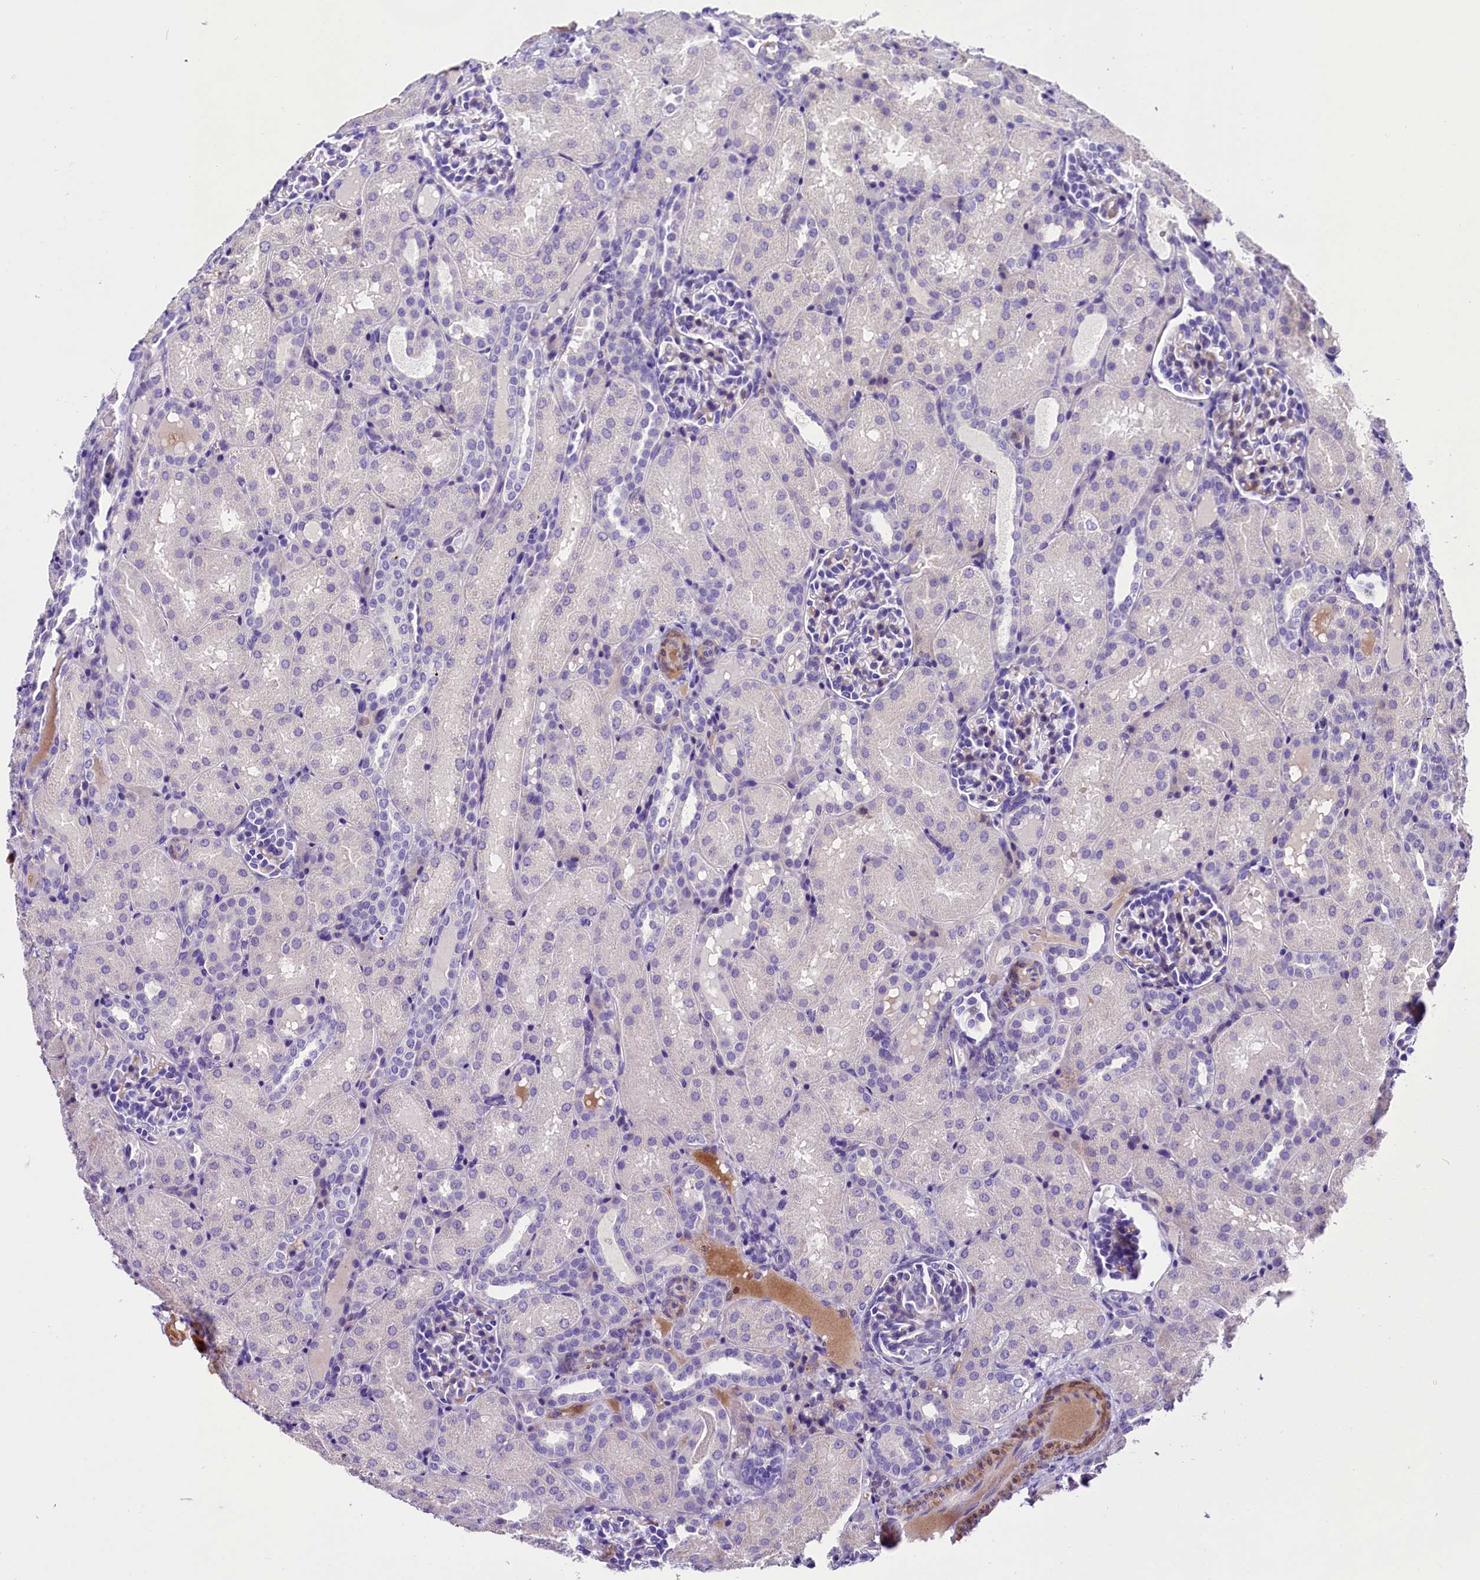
{"staining": {"intensity": "negative", "quantity": "none", "location": "none"}, "tissue": "kidney", "cell_type": "Cells in glomeruli", "image_type": "normal", "snomed": [{"axis": "morphology", "description": "Normal tissue, NOS"}, {"axis": "topography", "description": "Kidney"}], "caption": "Micrograph shows no protein expression in cells in glomeruli of unremarkable kidney. Nuclei are stained in blue.", "gene": "MEX3B", "patient": {"sex": "male", "age": 1}}